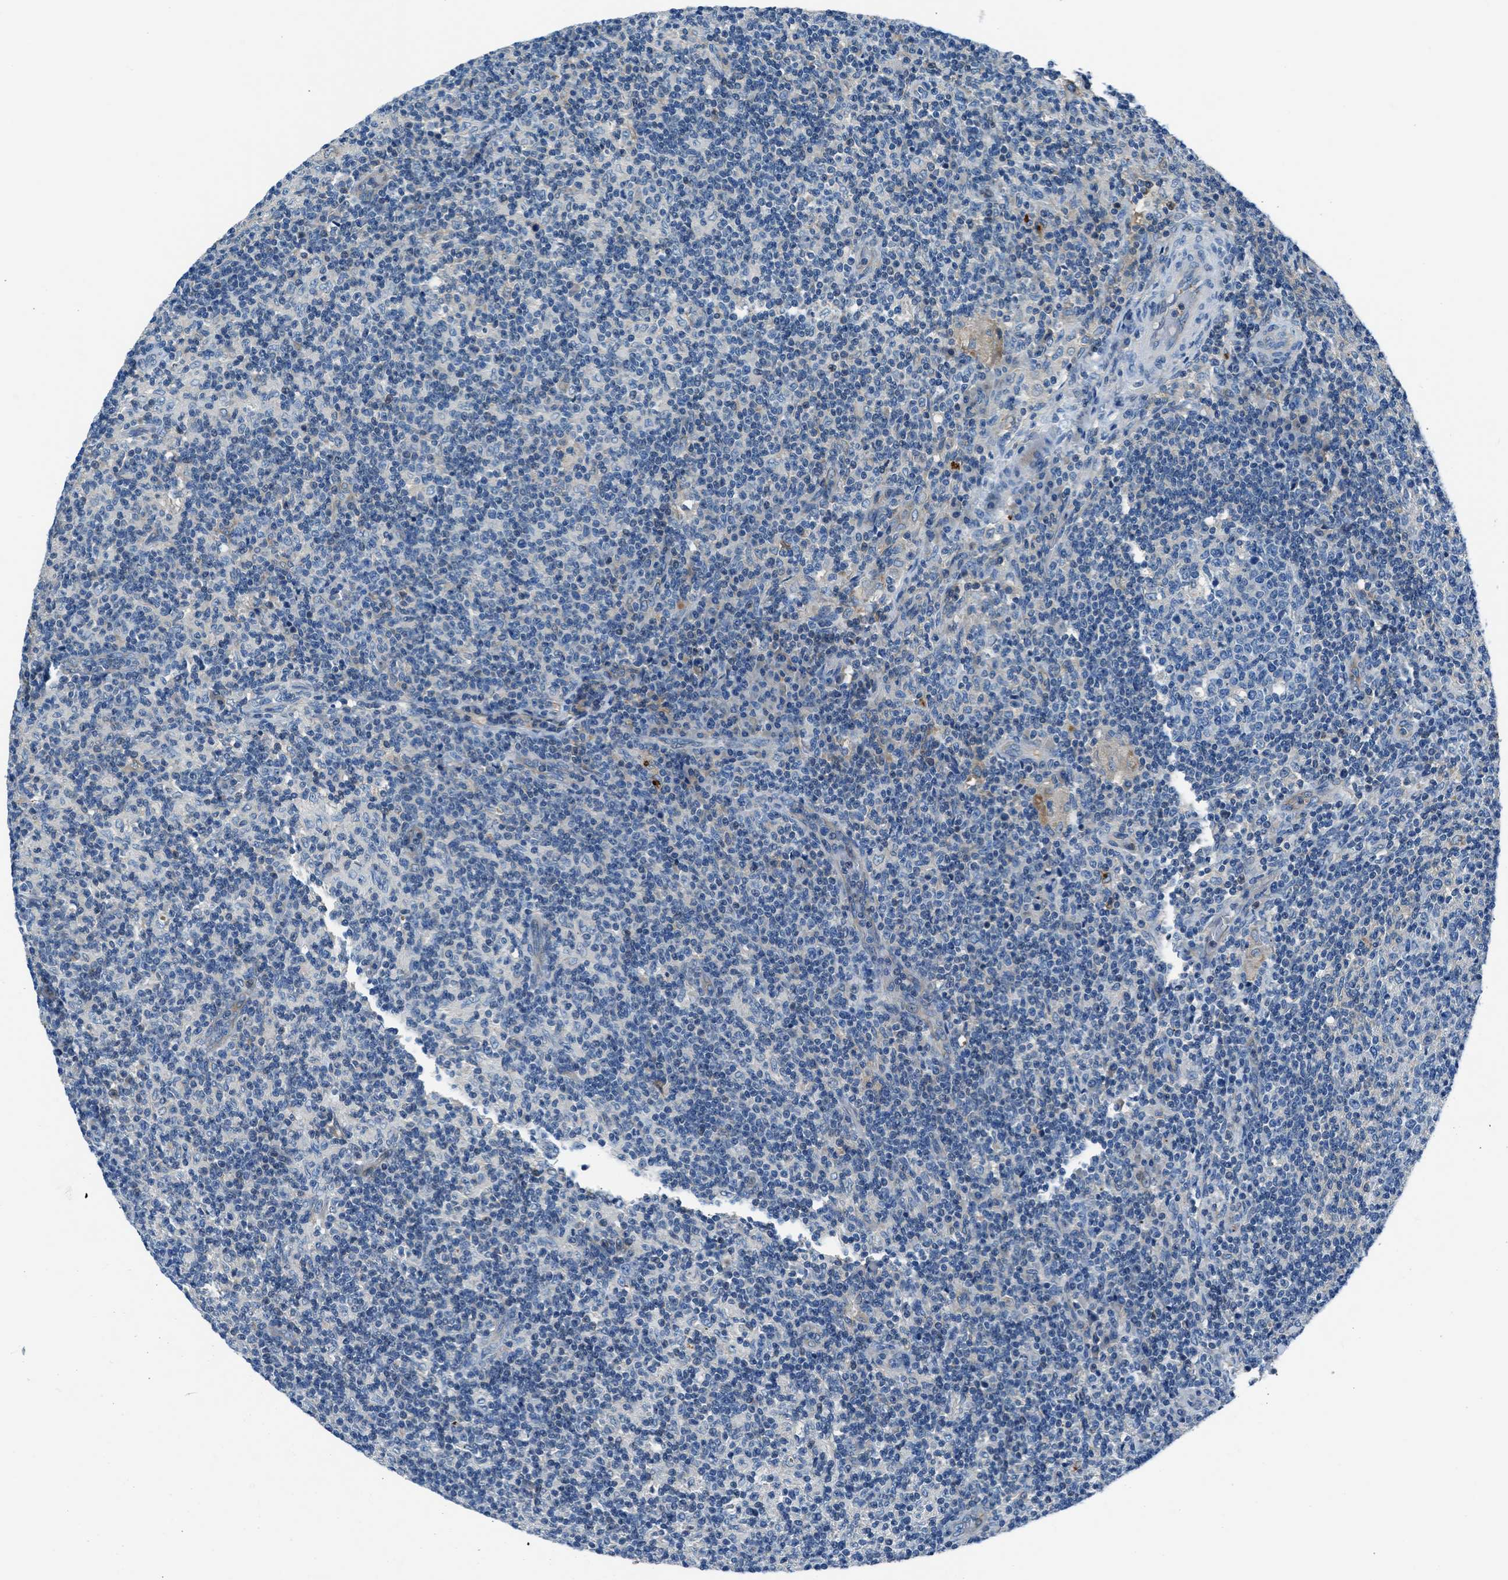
{"staining": {"intensity": "negative", "quantity": "none", "location": "none"}, "tissue": "lymph node", "cell_type": "Germinal center cells", "image_type": "normal", "snomed": [{"axis": "morphology", "description": "Normal tissue, NOS"}, {"axis": "morphology", "description": "Inflammation, NOS"}, {"axis": "topography", "description": "Lymph node"}], "caption": "Germinal center cells are negative for brown protein staining in normal lymph node. (Brightfield microscopy of DAB (3,3'-diaminobenzidine) immunohistochemistry (IHC) at high magnification).", "gene": "SLC38A6", "patient": {"sex": "male", "age": 55}}